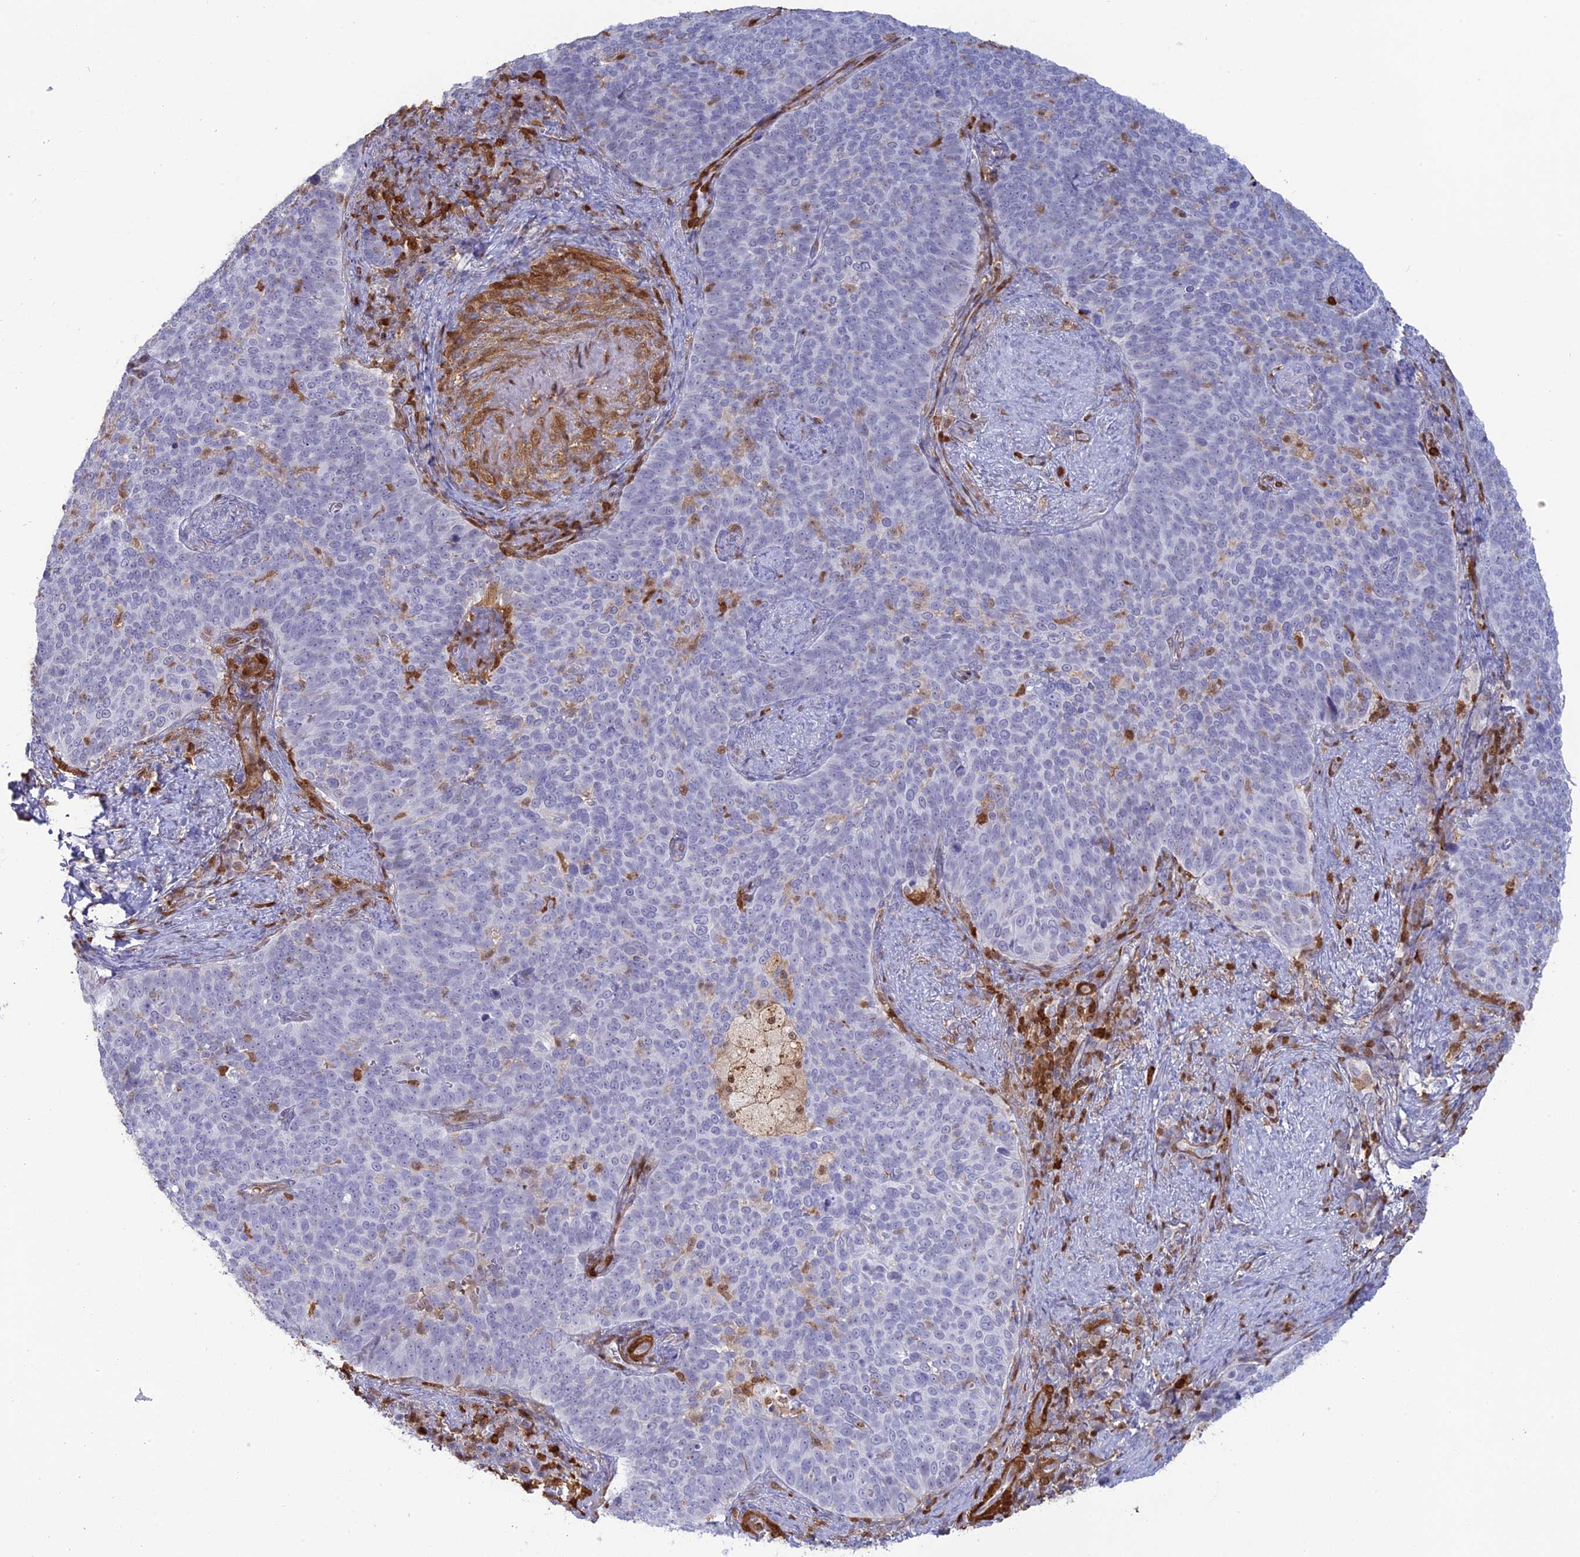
{"staining": {"intensity": "negative", "quantity": "none", "location": "none"}, "tissue": "cervical cancer", "cell_type": "Tumor cells", "image_type": "cancer", "snomed": [{"axis": "morphology", "description": "Normal tissue, NOS"}, {"axis": "morphology", "description": "Squamous cell carcinoma, NOS"}, {"axis": "topography", "description": "Cervix"}], "caption": "The micrograph shows no significant positivity in tumor cells of squamous cell carcinoma (cervical).", "gene": "PGBD4", "patient": {"sex": "female", "age": 39}}